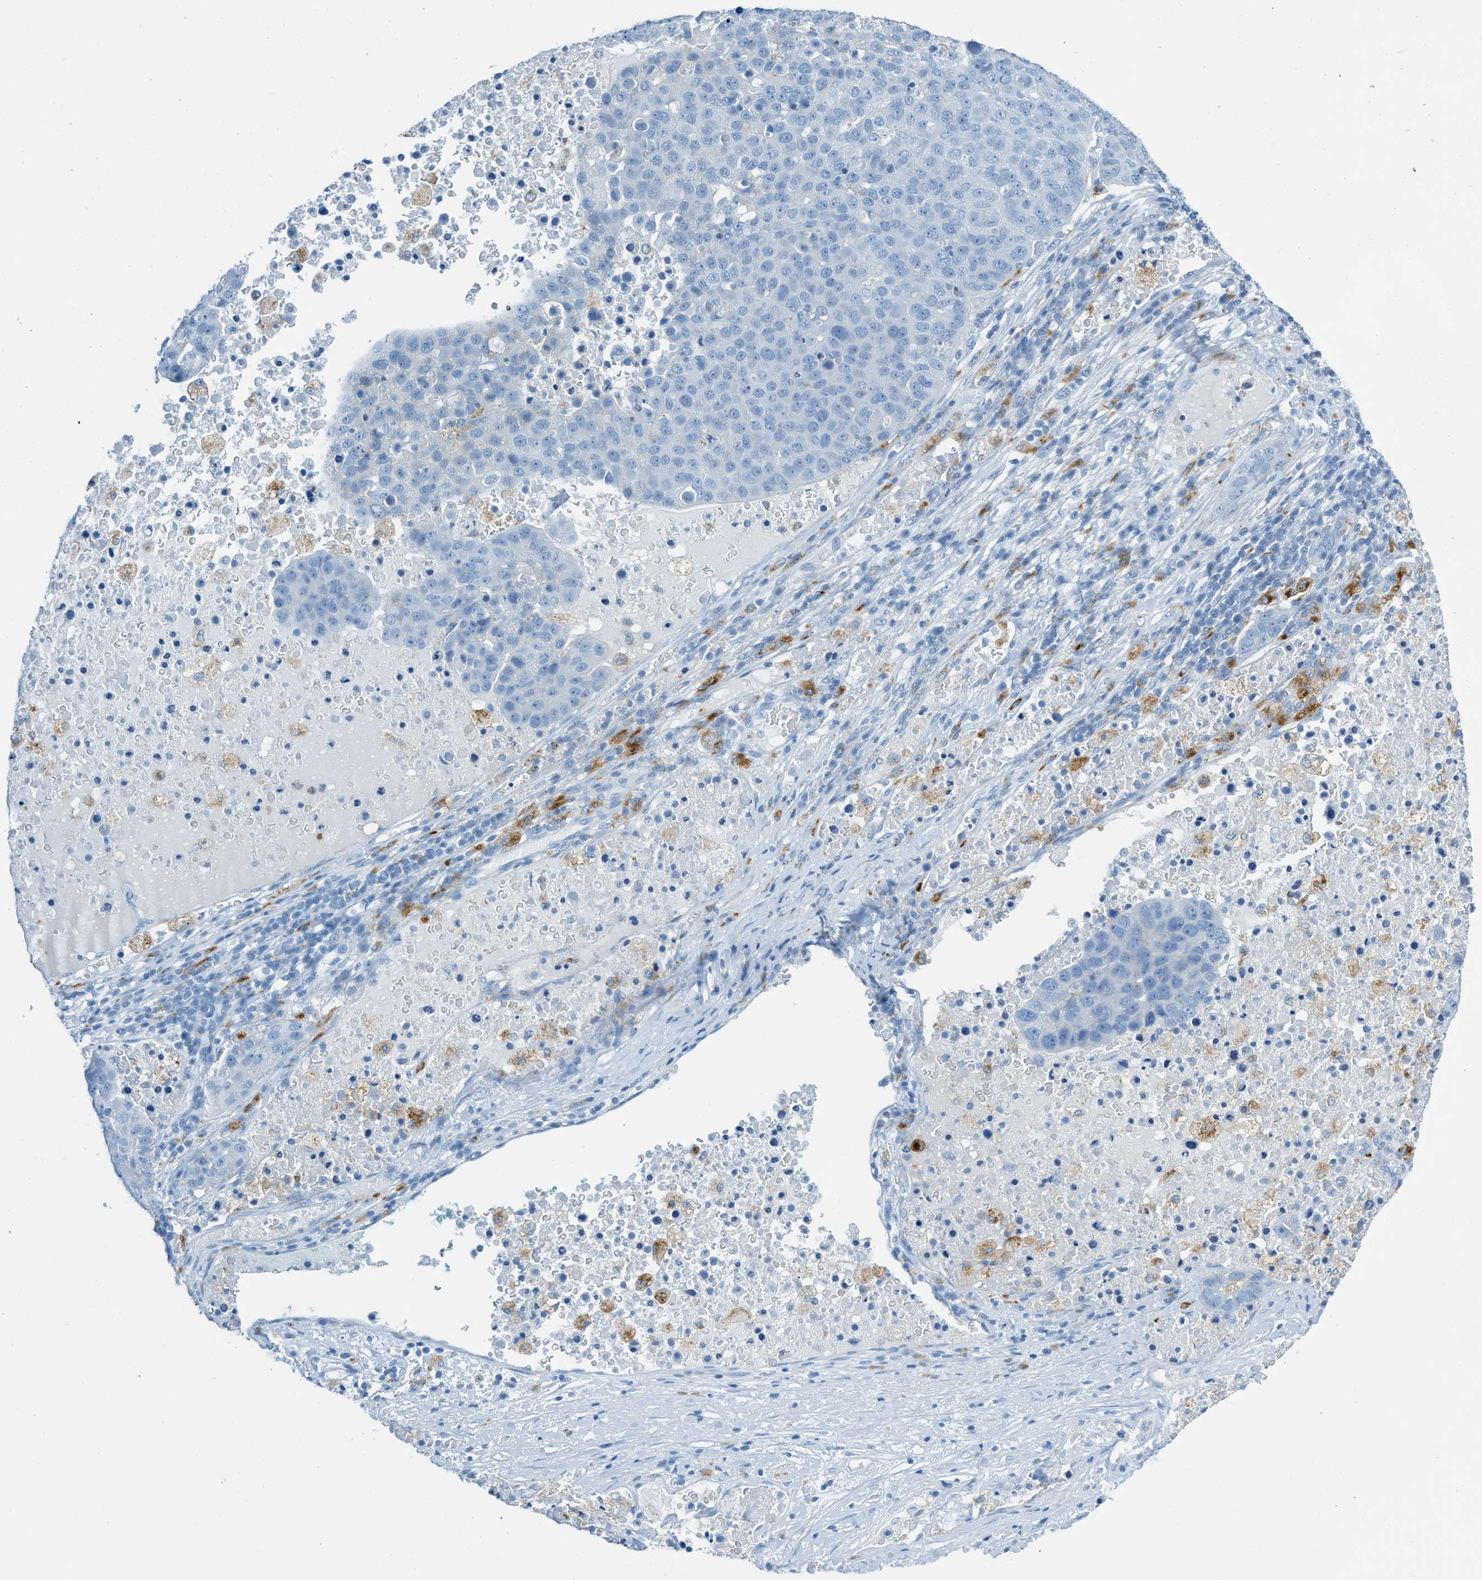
{"staining": {"intensity": "negative", "quantity": "none", "location": "none"}, "tissue": "pancreatic cancer", "cell_type": "Tumor cells", "image_type": "cancer", "snomed": [{"axis": "morphology", "description": "Adenocarcinoma, NOS"}, {"axis": "topography", "description": "Pancreas"}], "caption": "This is an immunohistochemistry (IHC) image of pancreatic cancer (adenocarcinoma). There is no positivity in tumor cells.", "gene": "C21orf62", "patient": {"sex": "female", "age": 61}}